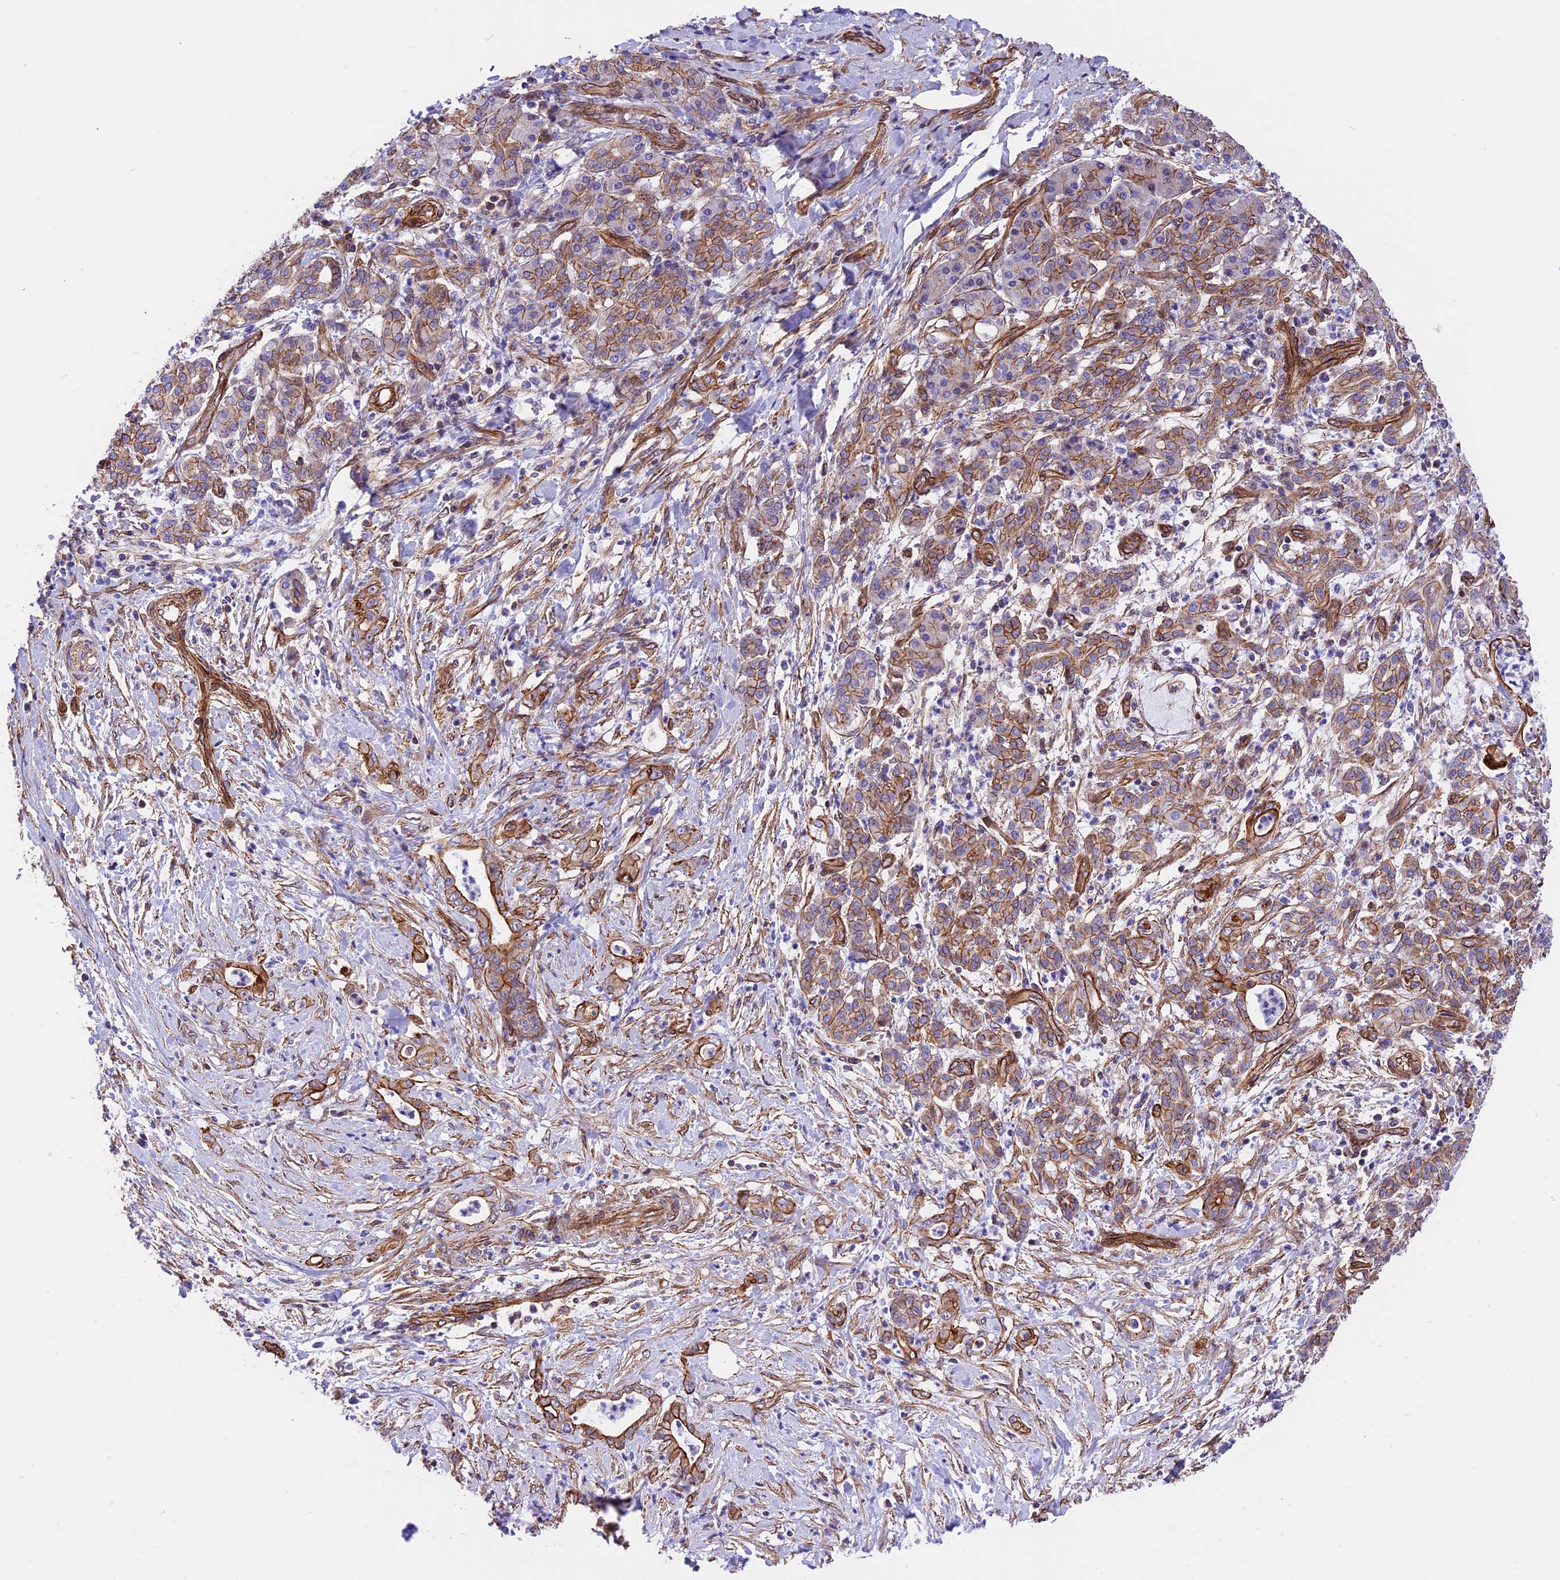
{"staining": {"intensity": "moderate", "quantity": ">75%", "location": "cytoplasmic/membranous"}, "tissue": "pancreatic cancer", "cell_type": "Tumor cells", "image_type": "cancer", "snomed": [{"axis": "morphology", "description": "Normal tissue, NOS"}, {"axis": "morphology", "description": "Adenocarcinoma, NOS"}, {"axis": "topography", "description": "Pancreas"}], "caption": "Immunohistochemistry (DAB) staining of pancreatic adenocarcinoma displays moderate cytoplasmic/membranous protein staining in about >75% of tumor cells.", "gene": "R3HDM4", "patient": {"sex": "female", "age": 55}}